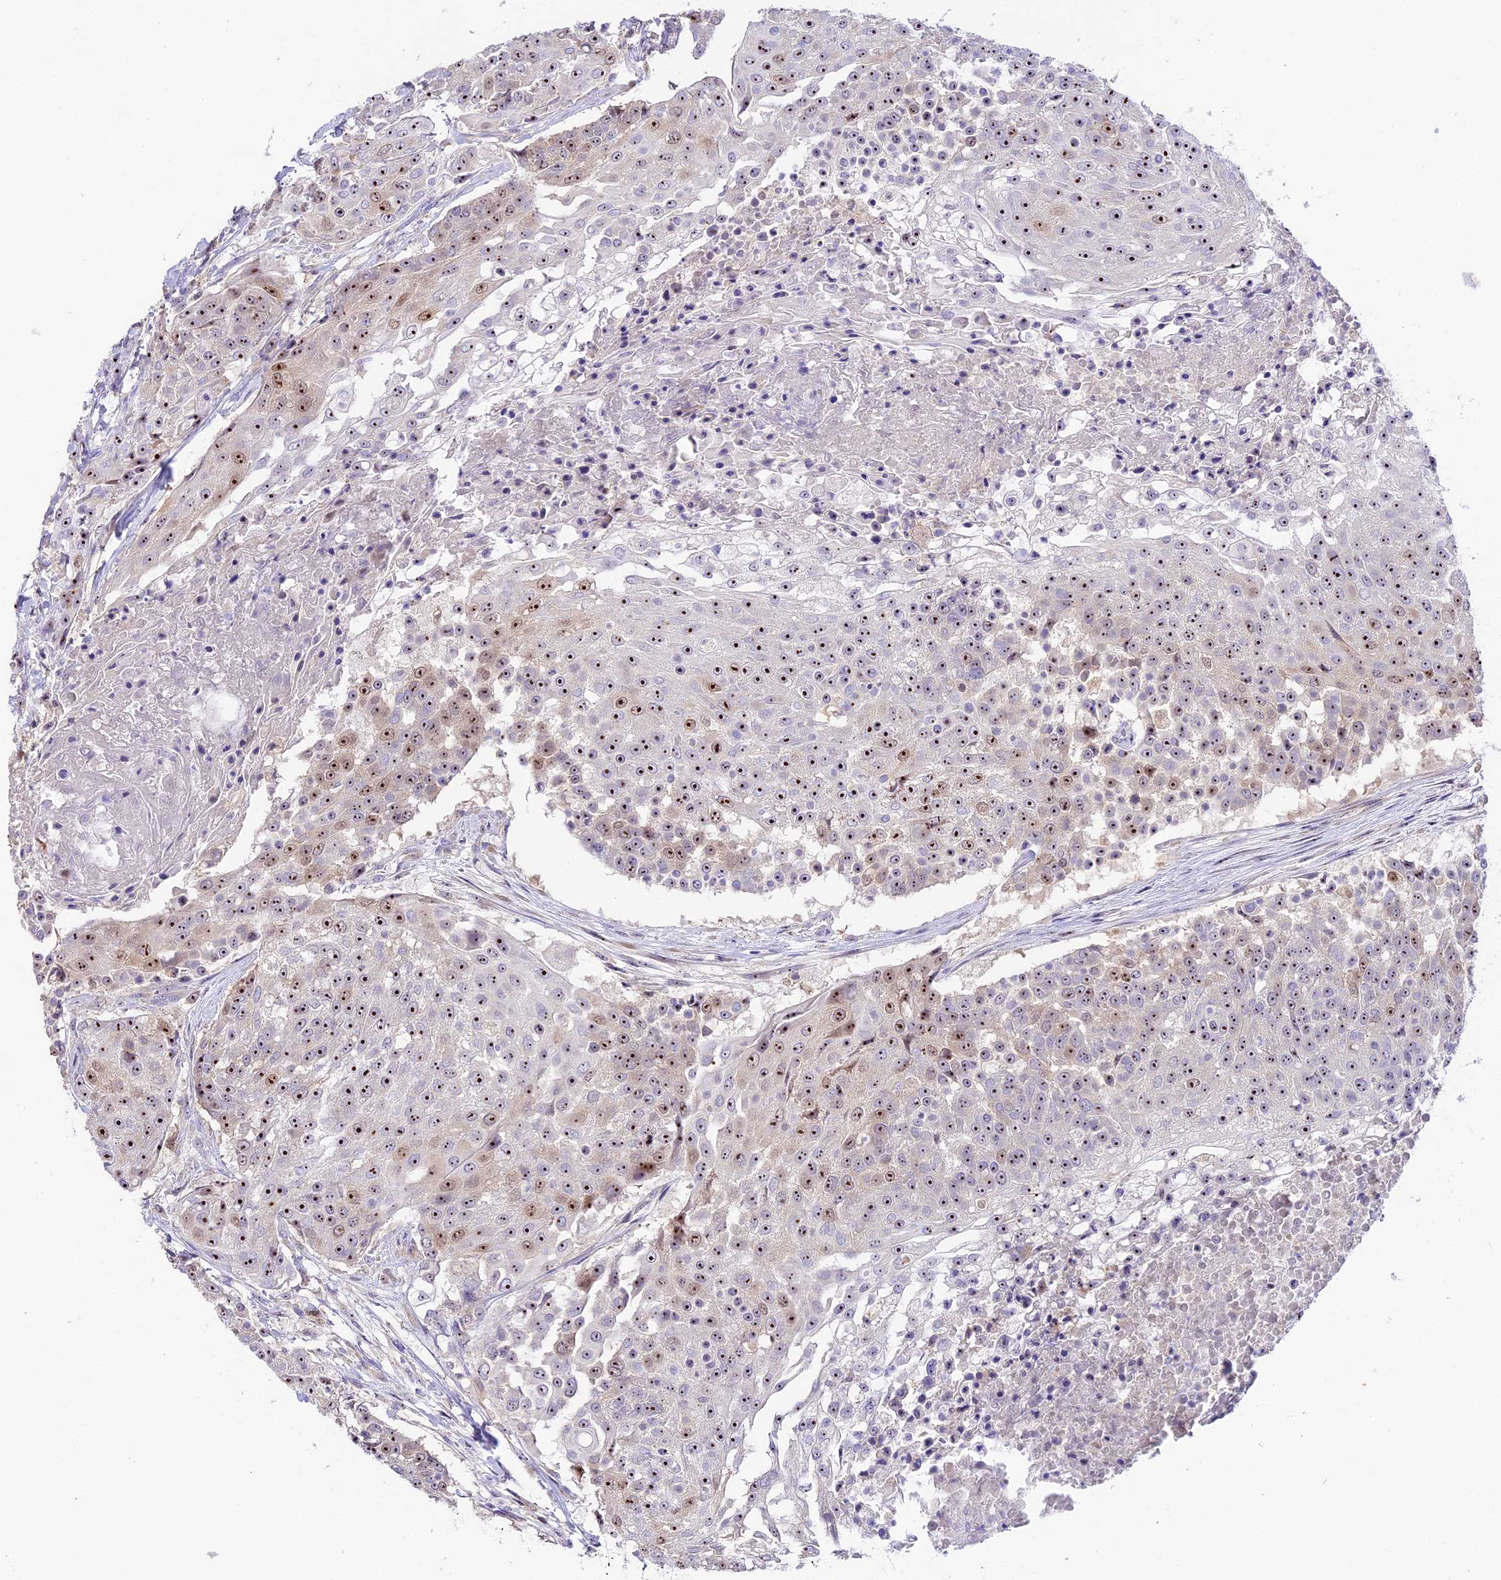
{"staining": {"intensity": "strong", "quantity": ">75%", "location": "nuclear"}, "tissue": "urothelial cancer", "cell_type": "Tumor cells", "image_type": "cancer", "snomed": [{"axis": "morphology", "description": "Urothelial carcinoma, High grade"}, {"axis": "topography", "description": "Urinary bladder"}], "caption": "IHC (DAB (3,3'-diaminobenzidine)) staining of urothelial cancer reveals strong nuclear protein expression in about >75% of tumor cells.", "gene": "RAD51", "patient": {"sex": "female", "age": 63}}